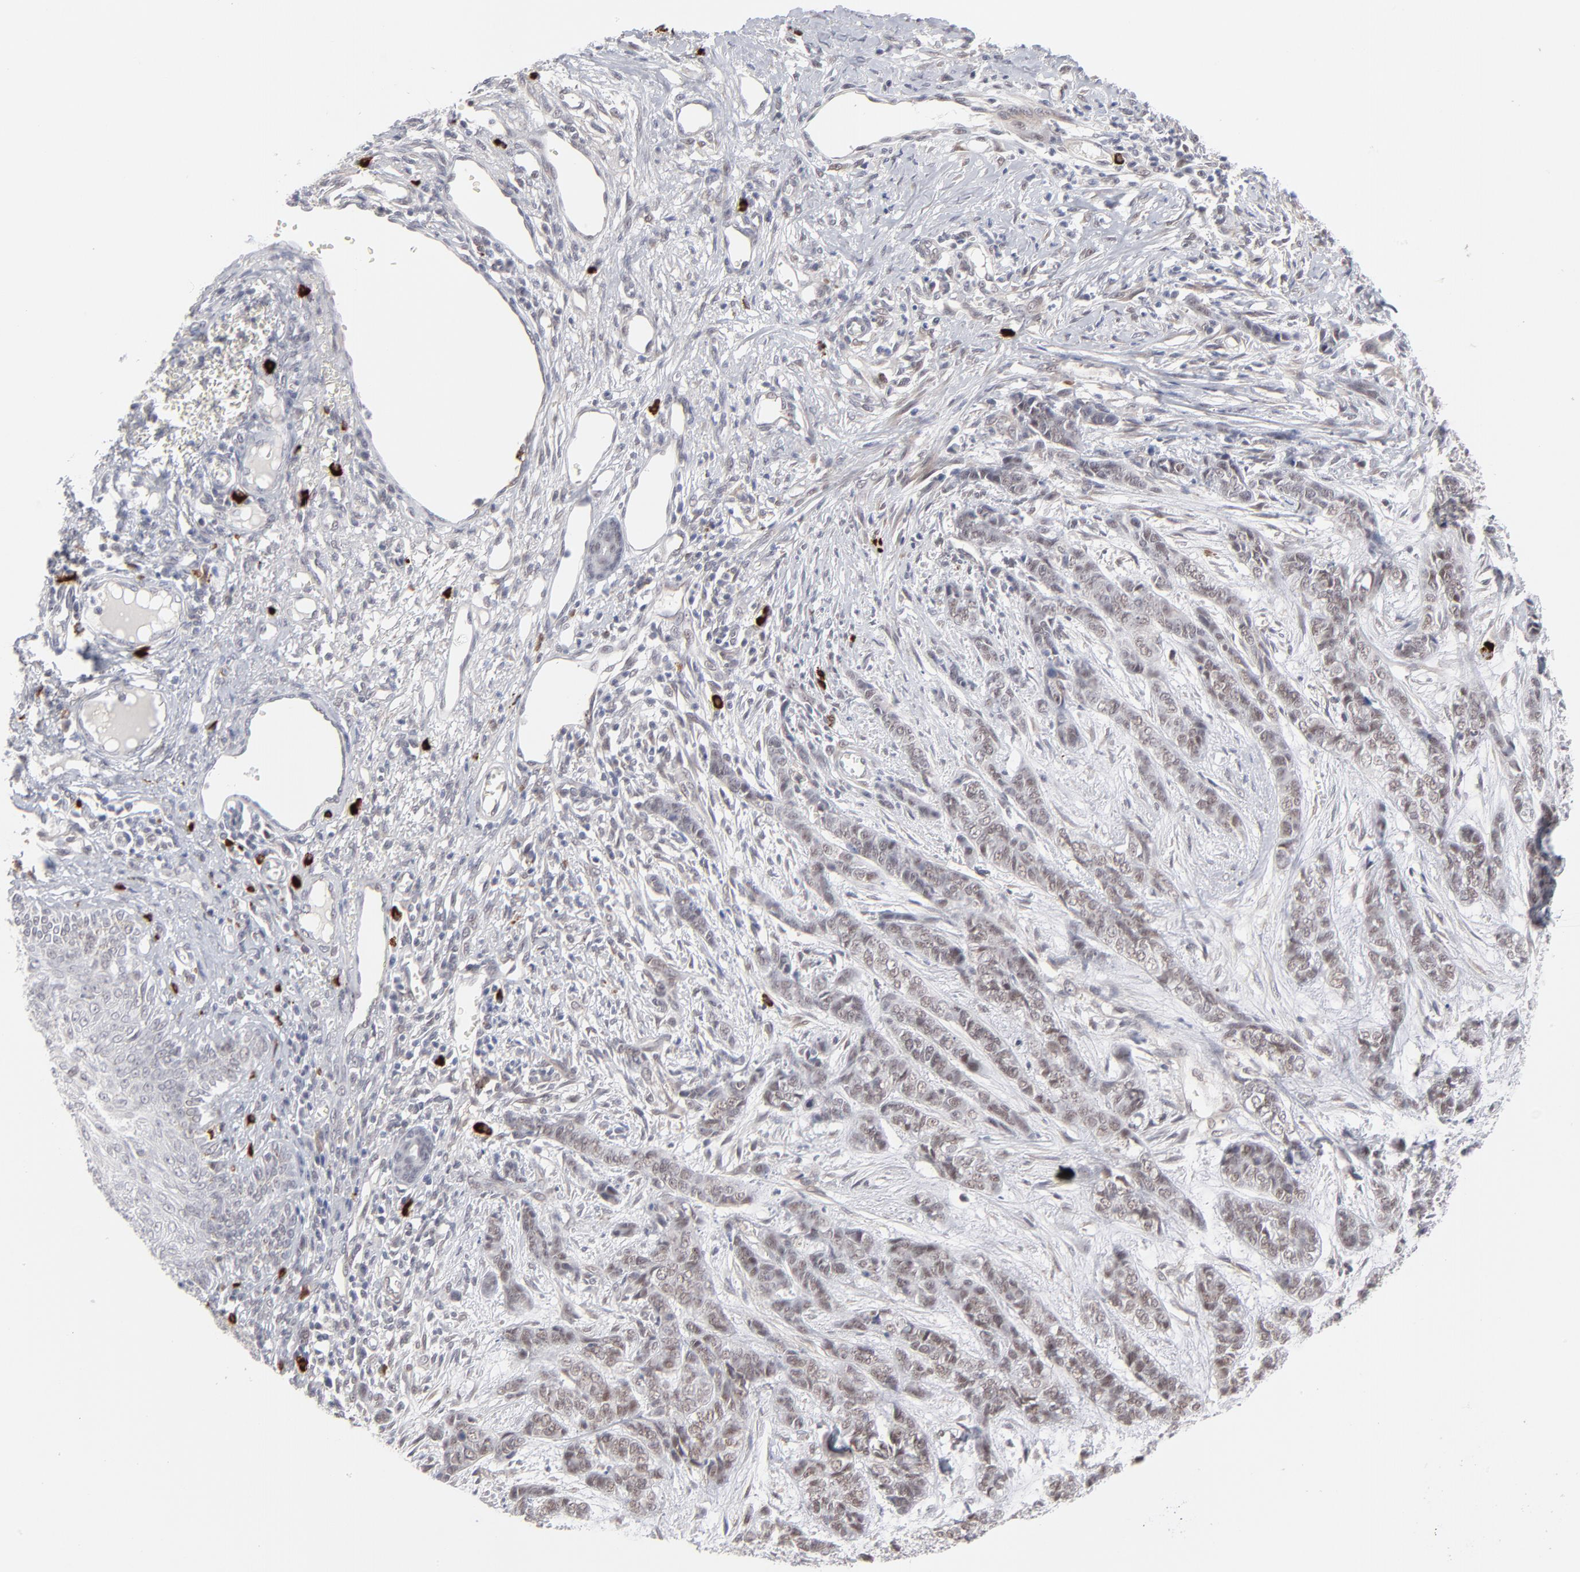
{"staining": {"intensity": "weak", "quantity": ">75%", "location": "cytoplasmic/membranous,nuclear"}, "tissue": "skin cancer", "cell_type": "Tumor cells", "image_type": "cancer", "snomed": [{"axis": "morphology", "description": "Basal cell carcinoma"}, {"axis": "topography", "description": "Skin"}], "caption": "IHC (DAB (3,3'-diaminobenzidine)) staining of human skin basal cell carcinoma reveals weak cytoplasmic/membranous and nuclear protein positivity in about >75% of tumor cells.", "gene": "NBN", "patient": {"sex": "female", "age": 64}}